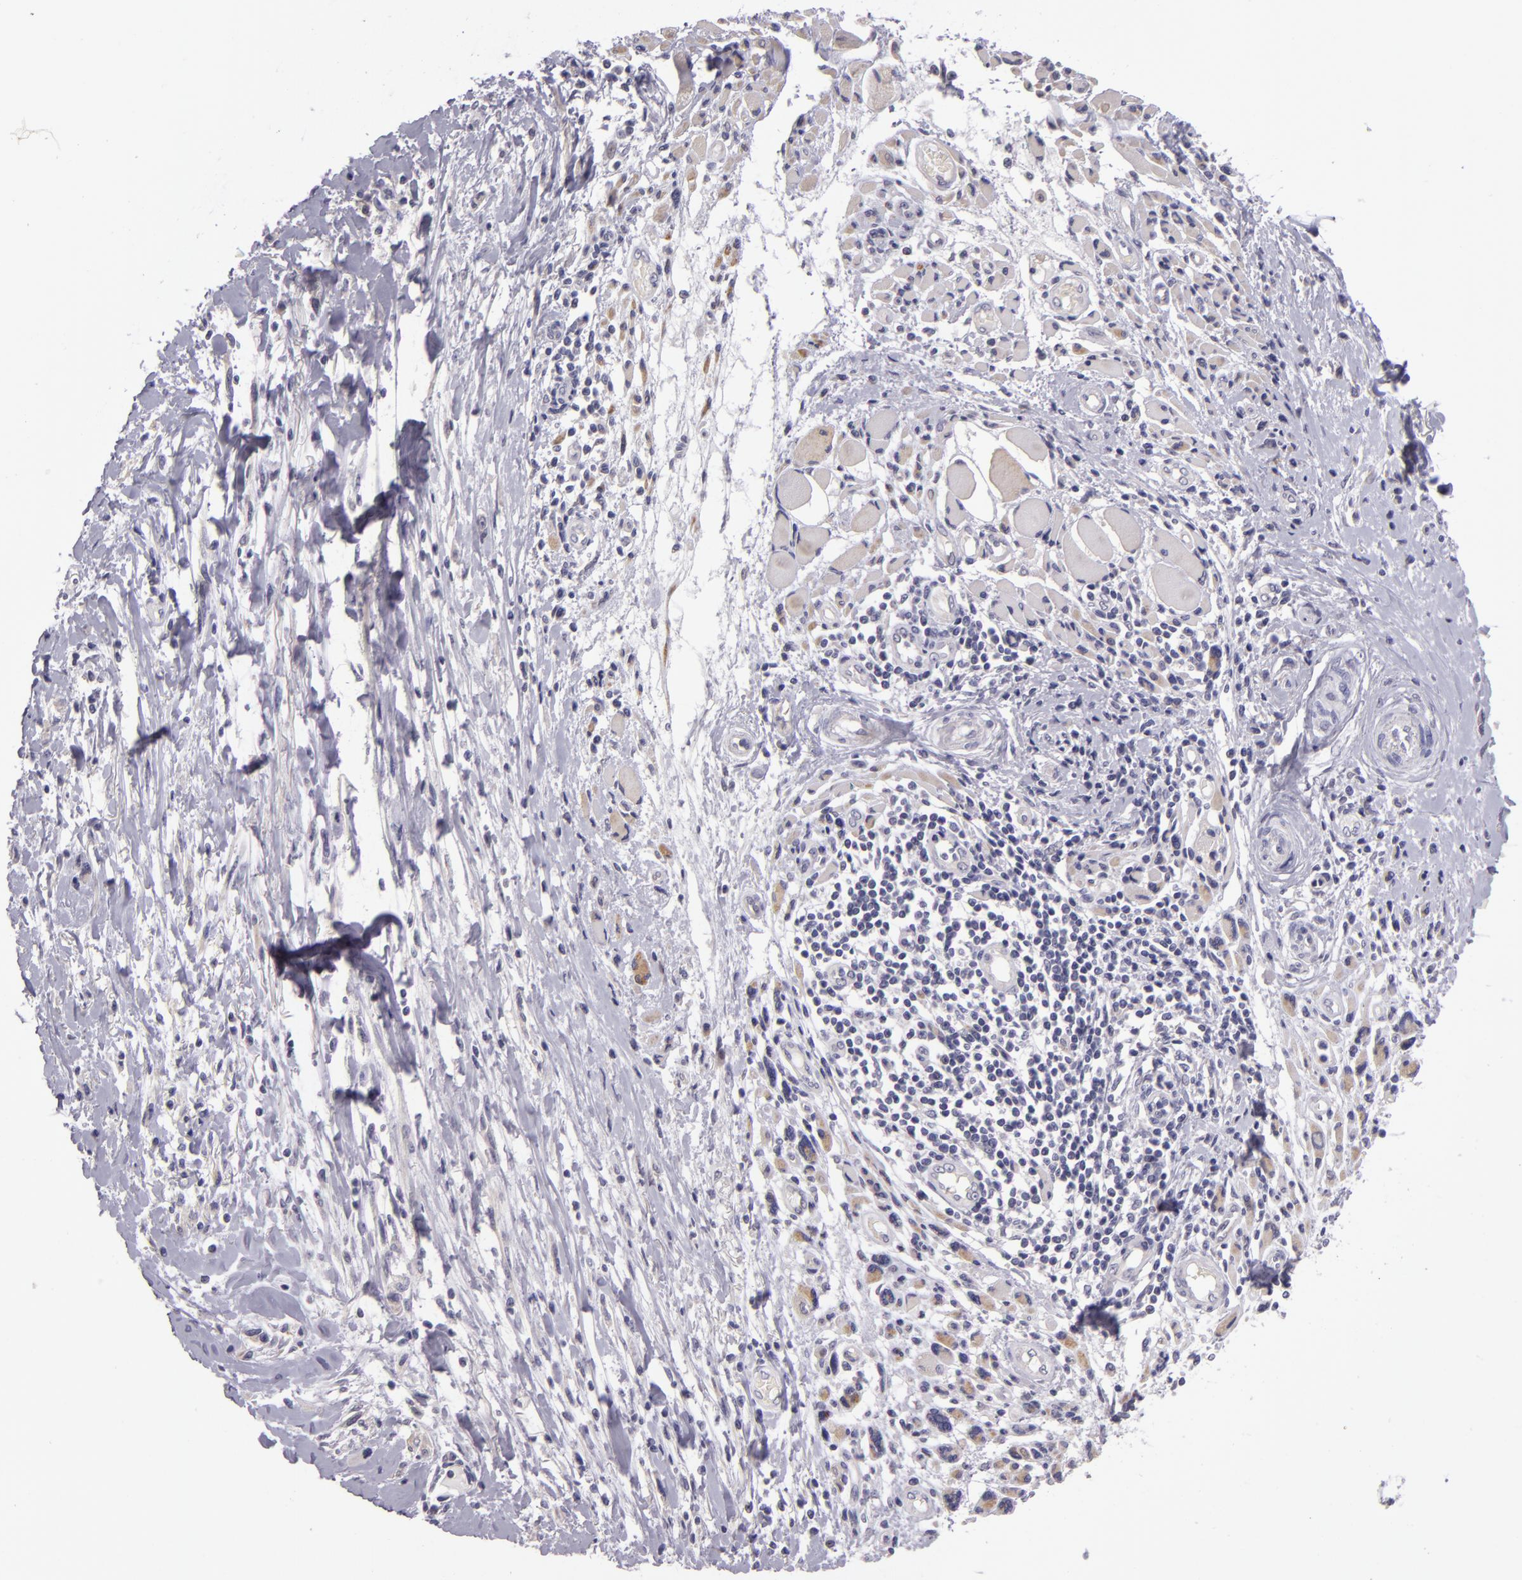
{"staining": {"intensity": "negative", "quantity": "none", "location": "none"}, "tissue": "melanoma", "cell_type": "Tumor cells", "image_type": "cancer", "snomed": [{"axis": "morphology", "description": "Malignant melanoma, NOS"}, {"axis": "topography", "description": "Skin"}], "caption": "A photomicrograph of human malignant melanoma is negative for staining in tumor cells.", "gene": "SNCB", "patient": {"sex": "male", "age": 91}}